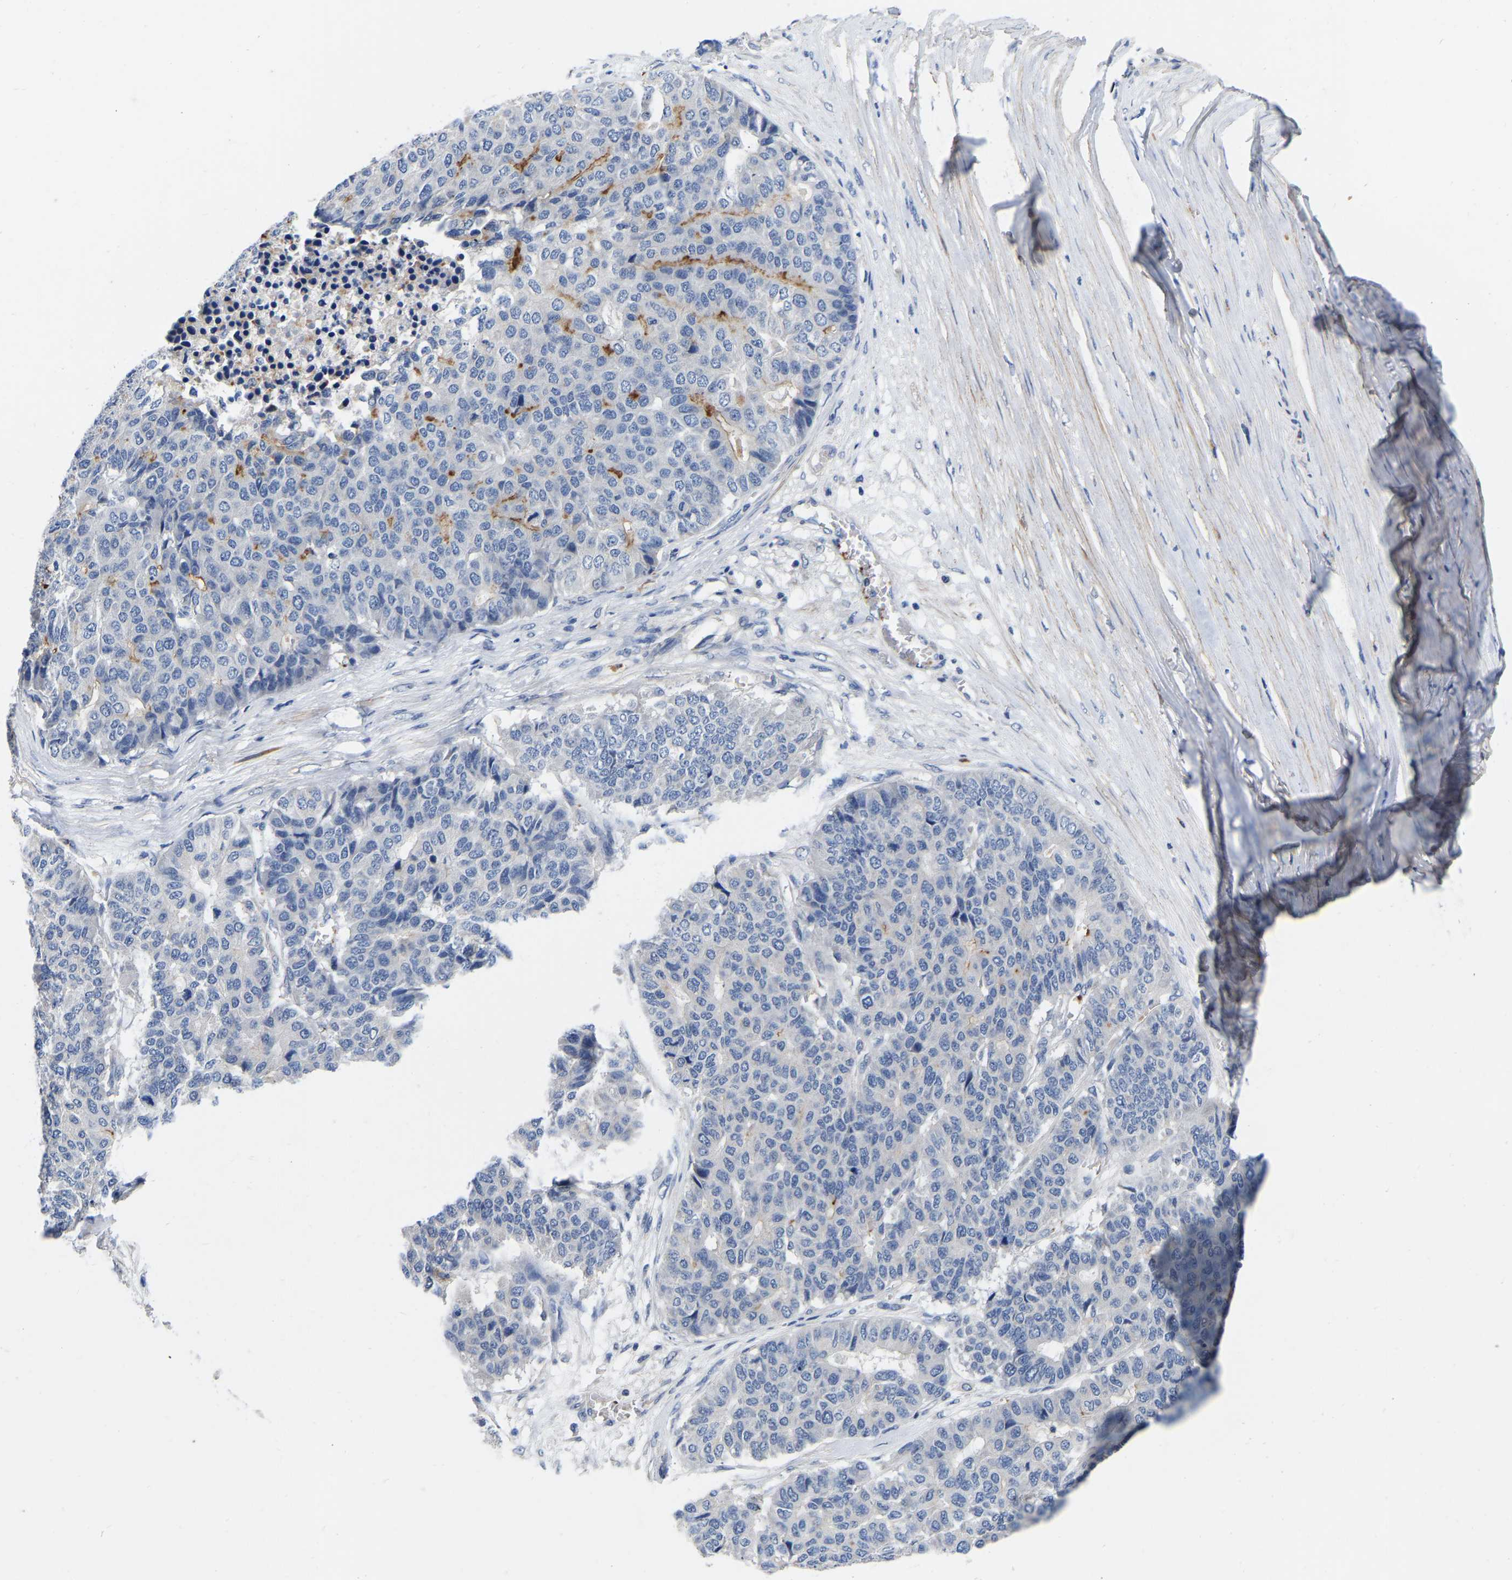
{"staining": {"intensity": "moderate", "quantity": "<25%", "location": "cytoplasmic/membranous"}, "tissue": "pancreatic cancer", "cell_type": "Tumor cells", "image_type": "cancer", "snomed": [{"axis": "morphology", "description": "Adenocarcinoma, NOS"}, {"axis": "topography", "description": "Pancreas"}], "caption": "Protein staining of pancreatic adenocarcinoma tissue reveals moderate cytoplasmic/membranous staining in about <25% of tumor cells.", "gene": "RAB27B", "patient": {"sex": "male", "age": 50}}